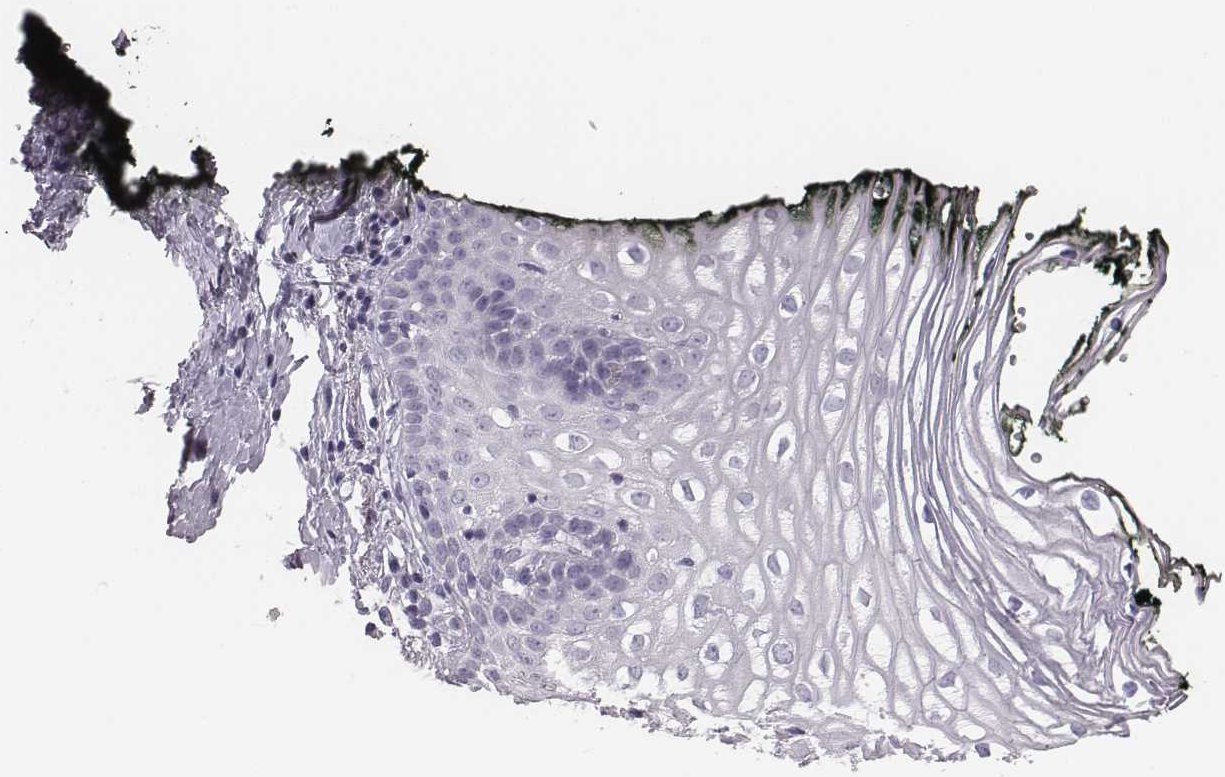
{"staining": {"intensity": "negative", "quantity": "none", "location": "none"}, "tissue": "vagina", "cell_type": "Squamous epithelial cells", "image_type": "normal", "snomed": [{"axis": "morphology", "description": "Normal tissue, NOS"}, {"axis": "topography", "description": "Vagina"}], "caption": "Immunohistochemistry of unremarkable human vagina exhibits no expression in squamous epithelial cells. Nuclei are stained in blue.", "gene": "CSH1", "patient": {"sex": "female", "age": 47}}